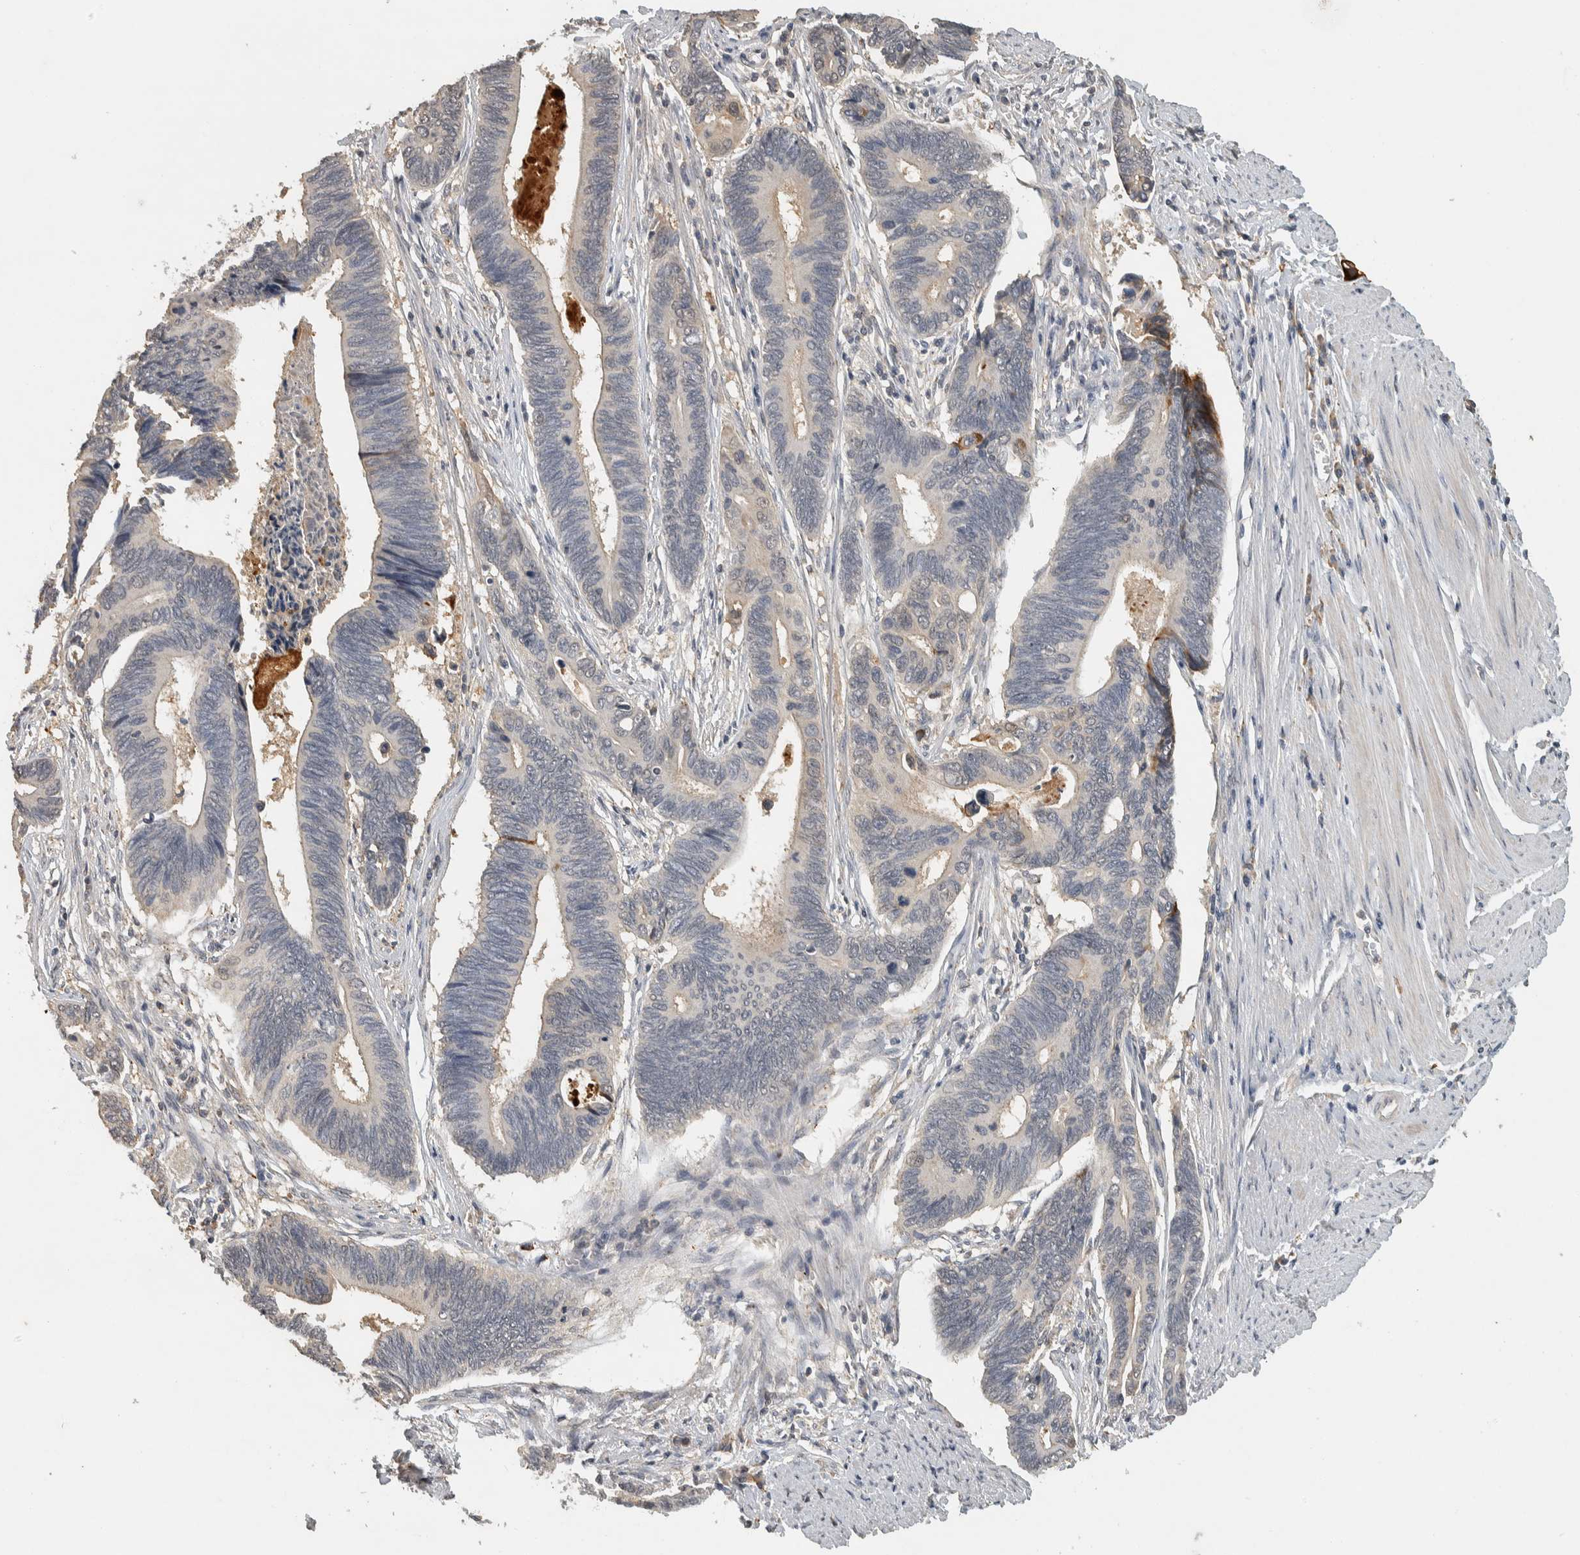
{"staining": {"intensity": "negative", "quantity": "none", "location": "none"}, "tissue": "pancreatic cancer", "cell_type": "Tumor cells", "image_type": "cancer", "snomed": [{"axis": "morphology", "description": "Adenocarcinoma, NOS"}, {"axis": "topography", "description": "Pancreas"}], "caption": "Pancreatic cancer (adenocarcinoma) was stained to show a protein in brown. There is no significant expression in tumor cells. (IHC, brightfield microscopy, high magnification).", "gene": "EIF3H", "patient": {"sex": "female", "age": 70}}